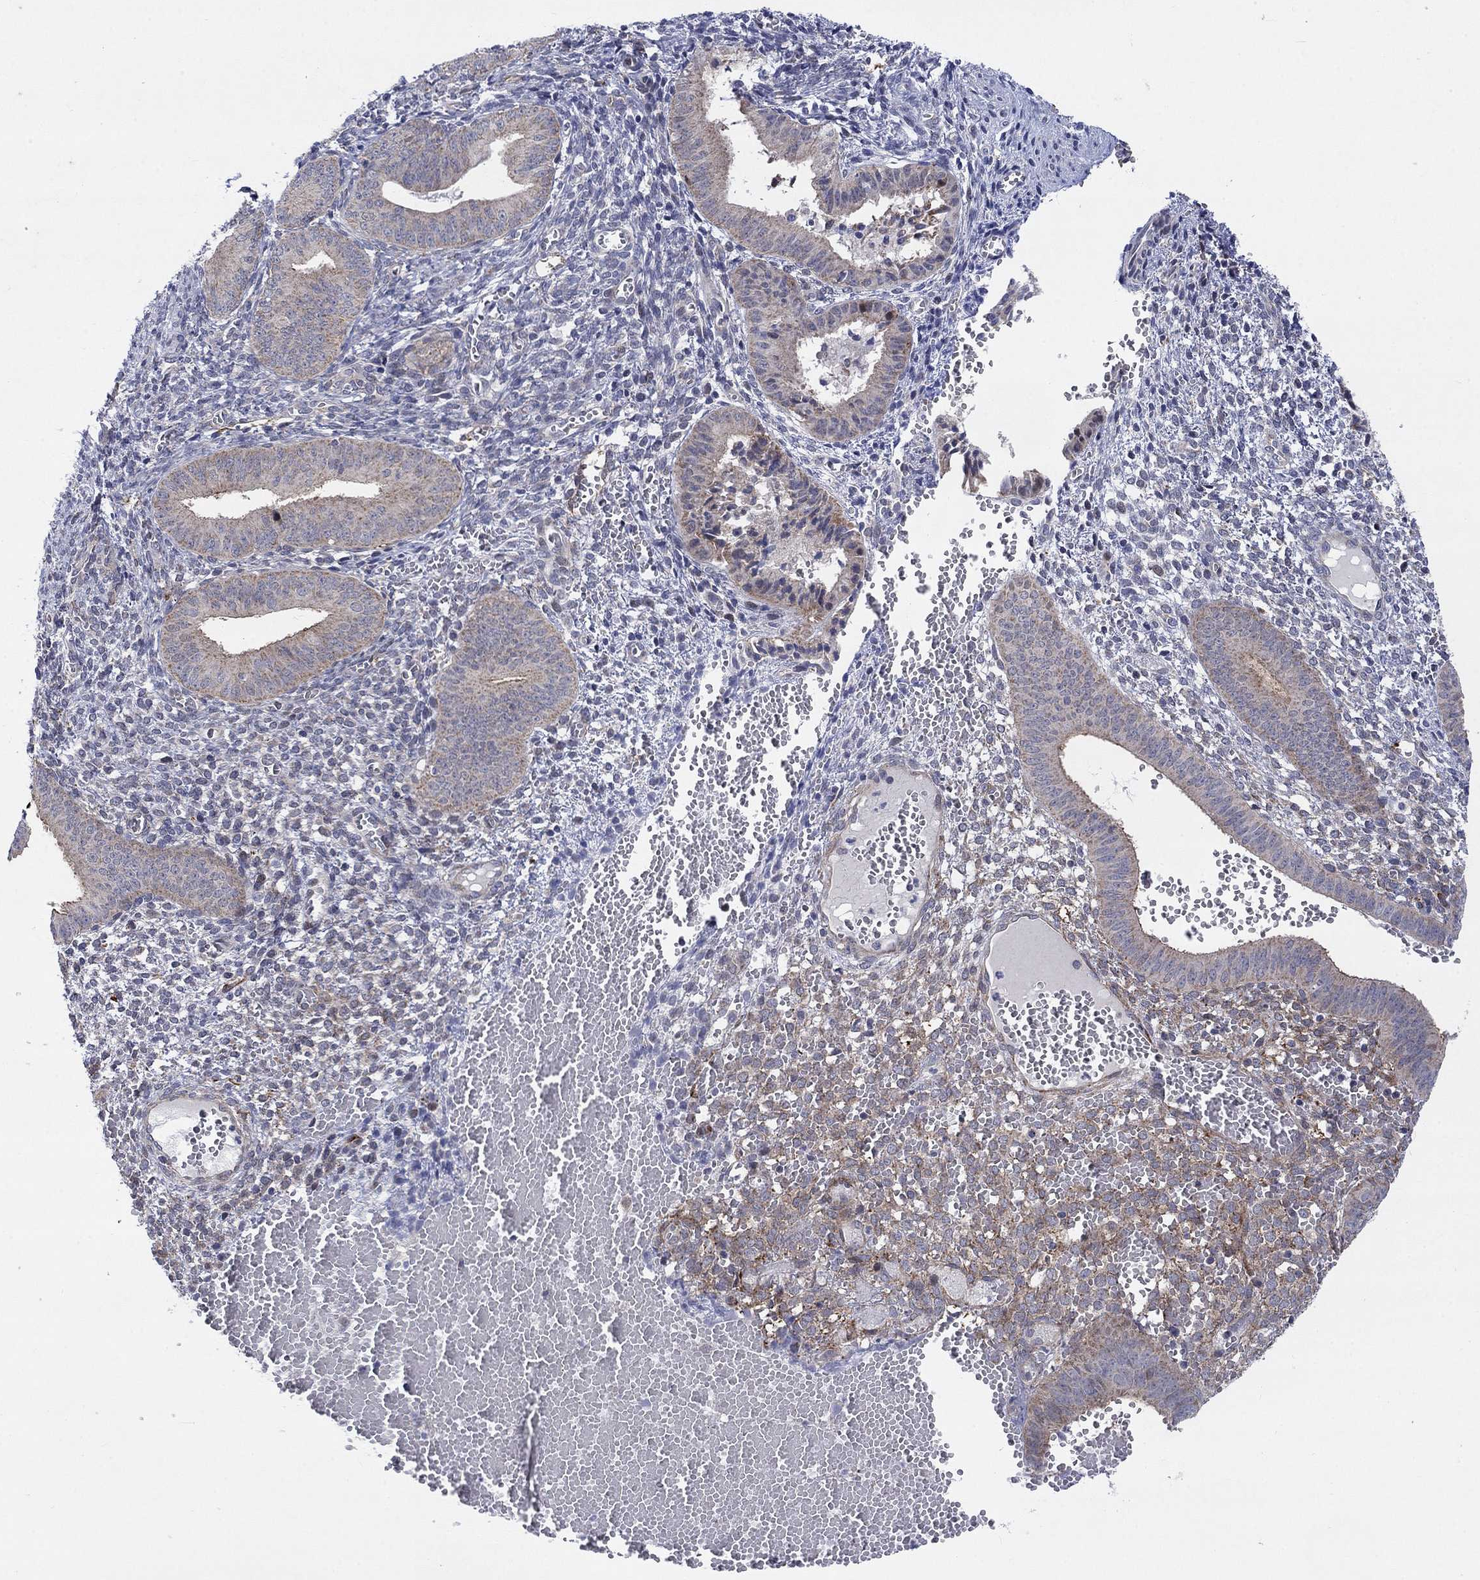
{"staining": {"intensity": "strong", "quantity": "<25%", "location": "cytoplasmic/membranous"}, "tissue": "endometrium", "cell_type": "Cells in endometrial stroma", "image_type": "normal", "snomed": [{"axis": "morphology", "description": "Normal tissue, NOS"}, {"axis": "topography", "description": "Endometrium"}], "caption": "Approximately <25% of cells in endometrial stroma in unremarkable human endometrium reveal strong cytoplasmic/membranous protein staining as visualized by brown immunohistochemical staining.", "gene": "SLC35F2", "patient": {"sex": "female", "age": 42}}